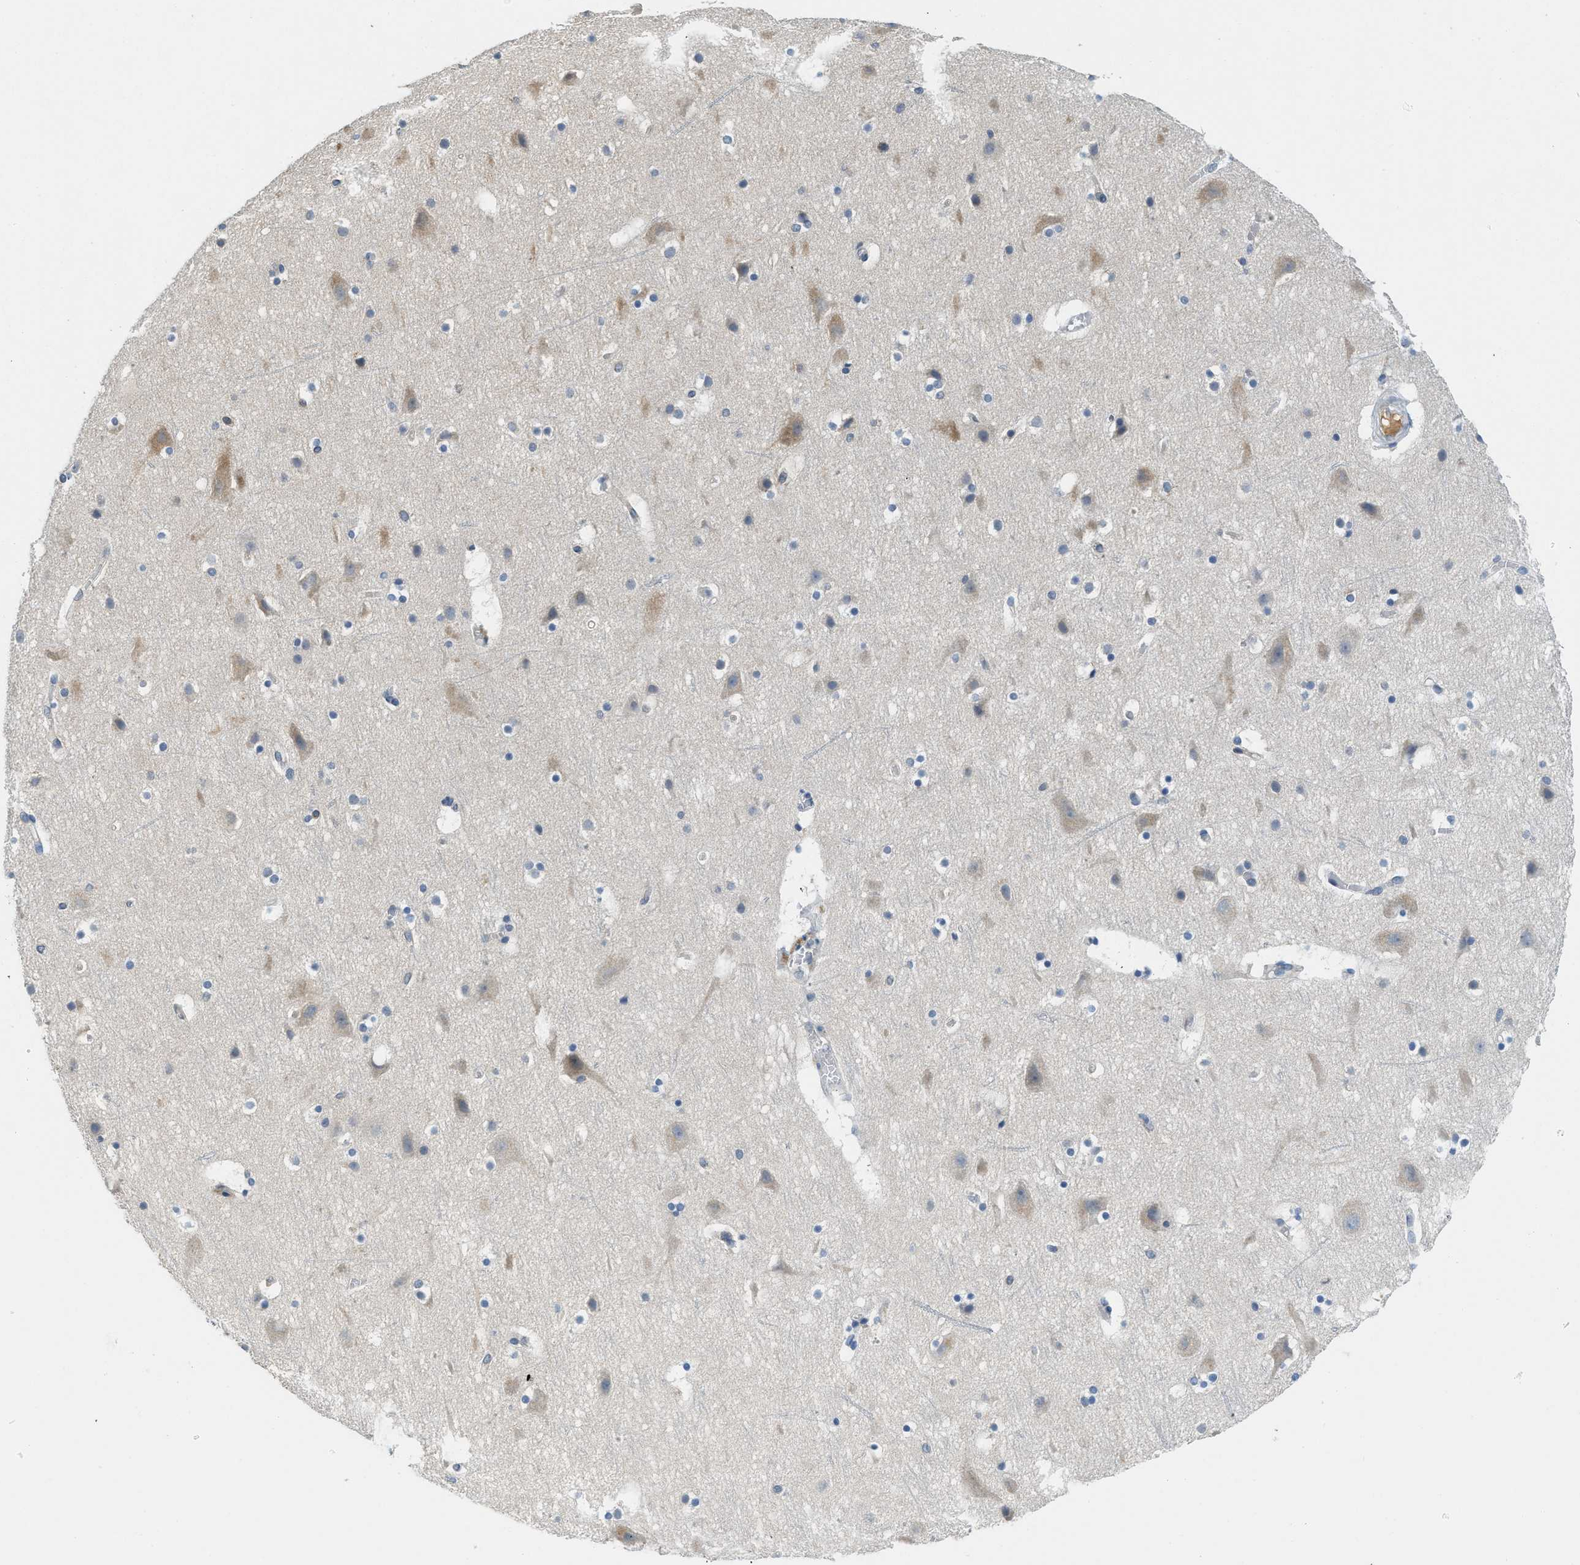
{"staining": {"intensity": "weak", "quantity": ">75%", "location": "cytoplasmic/membranous"}, "tissue": "cerebral cortex", "cell_type": "Endothelial cells", "image_type": "normal", "snomed": [{"axis": "morphology", "description": "Normal tissue, NOS"}, {"axis": "topography", "description": "Cerebral cortex"}], "caption": "A histopathology image of cerebral cortex stained for a protein displays weak cytoplasmic/membranous brown staining in endothelial cells.", "gene": "BCAP31", "patient": {"sex": "male", "age": 45}}